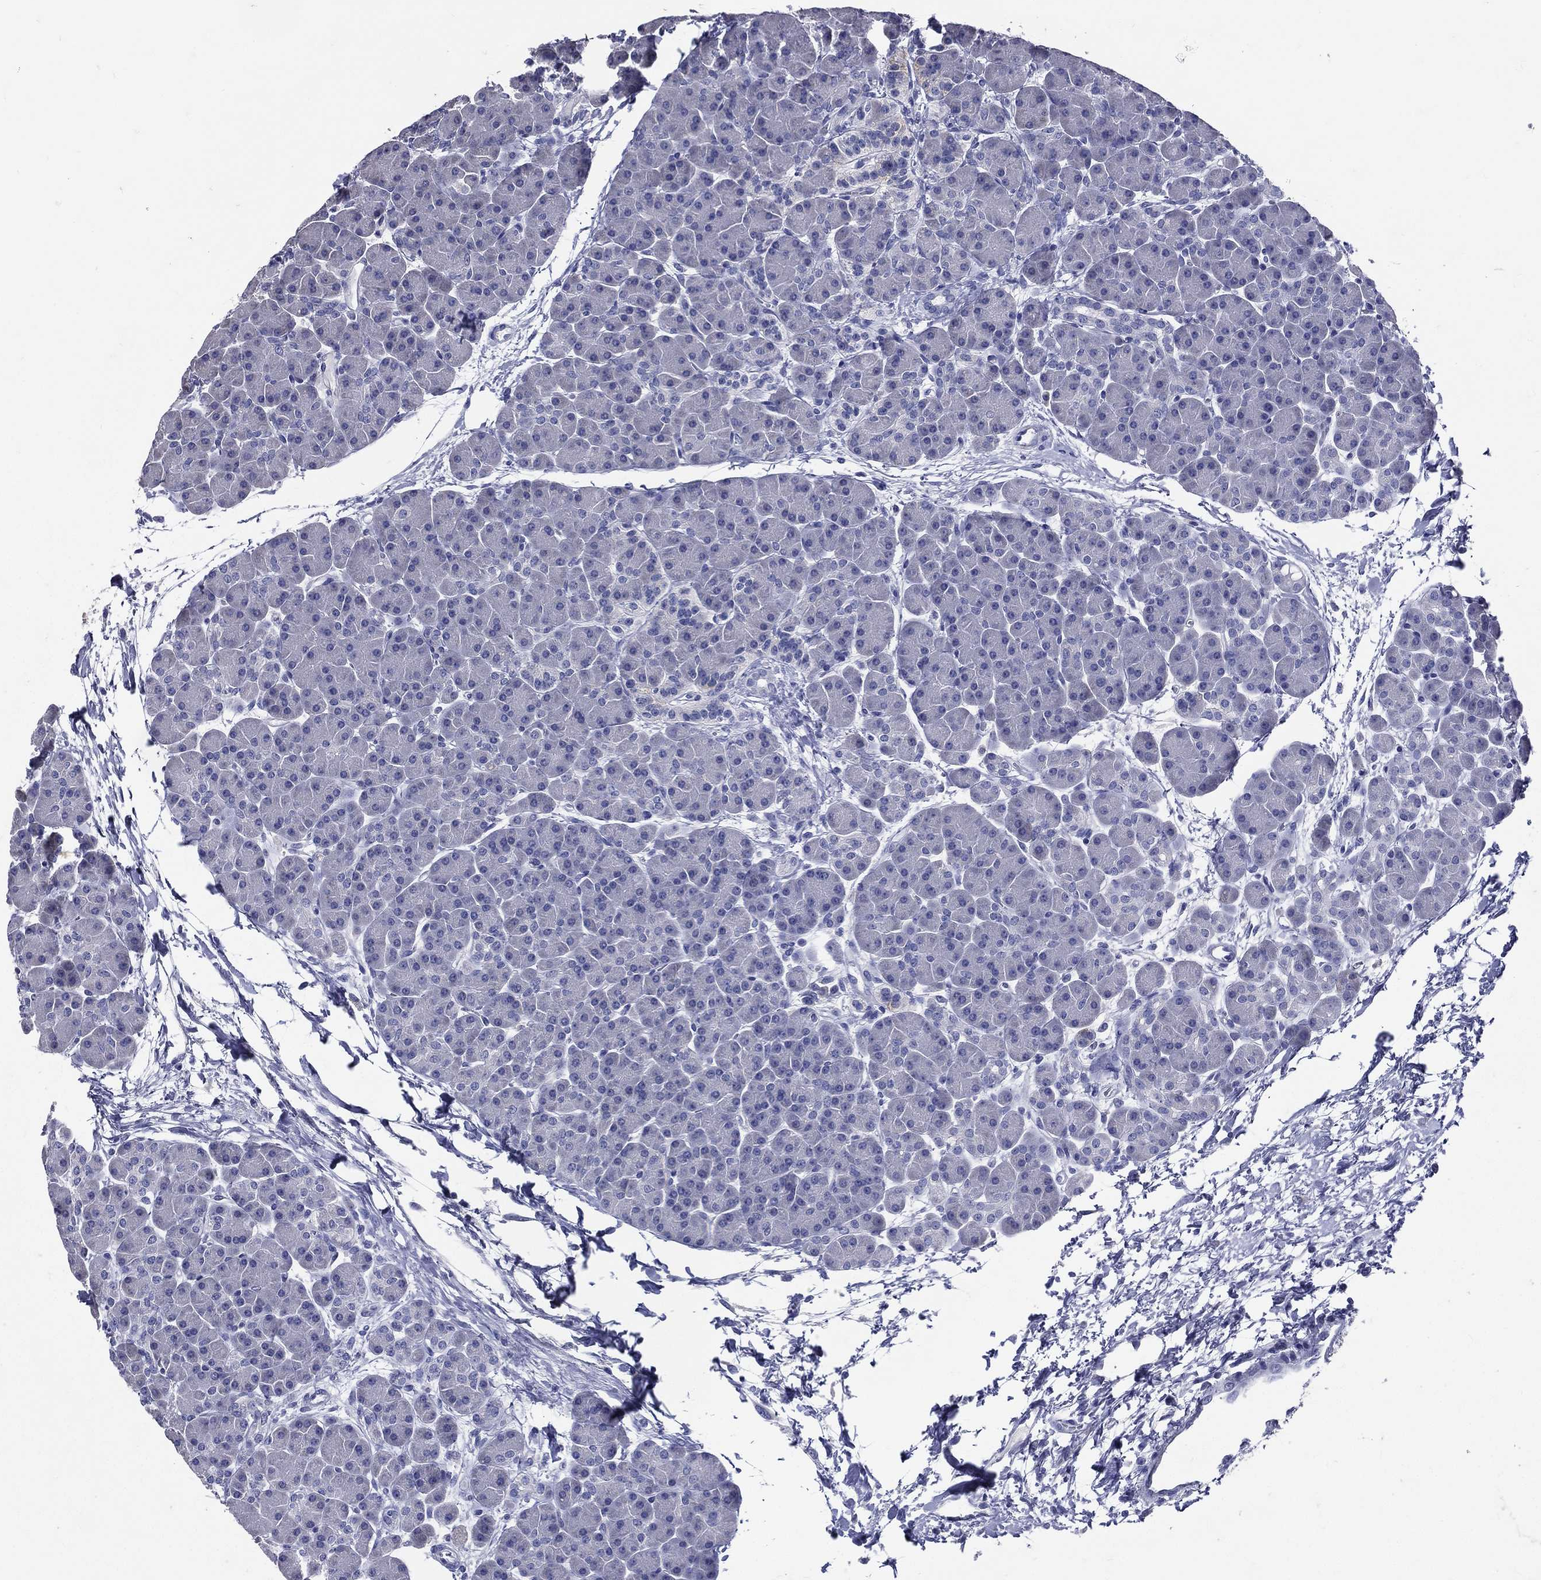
{"staining": {"intensity": "negative", "quantity": "none", "location": "none"}, "tissue": "pancreas", "cell_type": "Exocrine glandular cells", "image_type": "normal", "snomed": [{"axis": "morphology", "description": "Normal tissue, NOS"}, {"axis": "topography", "description": "Pancreas"}], "caption": "This is an IHC image of unremarkable pancreas. There is no staining in exocrine glandular cells.", "gene": "TGM1", "patient": {"sex": "female", "age": 44}}